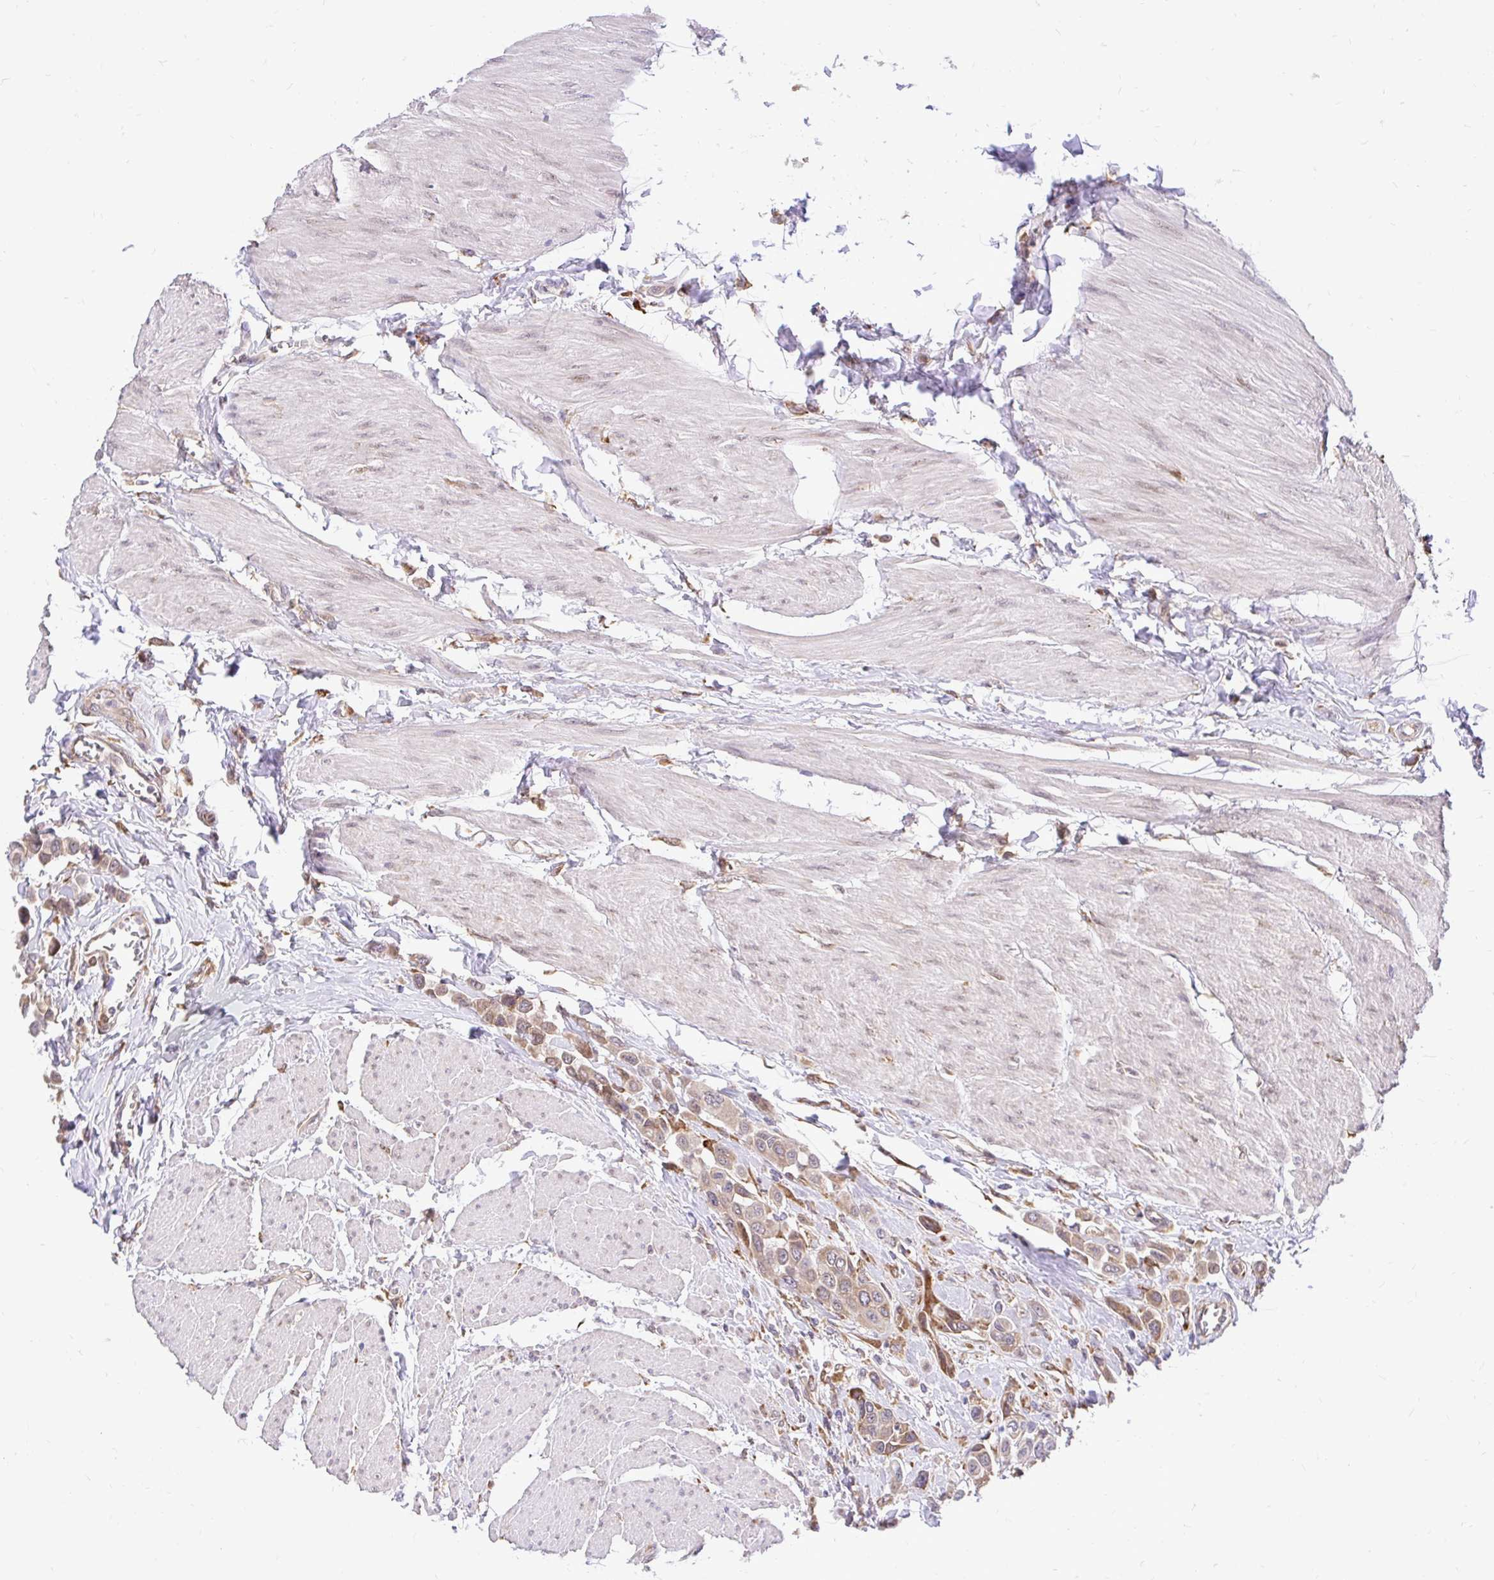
{"staining": {"intensity": "weak", "quantity": ">75%", "location": "cytoplasmic/membranous"}, "tissue": "urothelial cancer", "cell_type": "Tumor cells", "image_type": "cancer", "snomed": [{"axis": "morphology", "description": "Urothelial carcinoma, High grade"}, {"axis": "topography", "description": "Urinary bladder"}], "caption": "Immunohistochemistry (IHC) histopathology image of neoplastic tissue: human urothelial cancer stained using IHC shows low levels of weak protein expression localized specifically in the cytoplasmic/membranous of tumor cells, appearing as a cytoplasmic/membranous brown color.", "gene": "NAALAD2", "patient": {"sex": "male", "age": 50}}